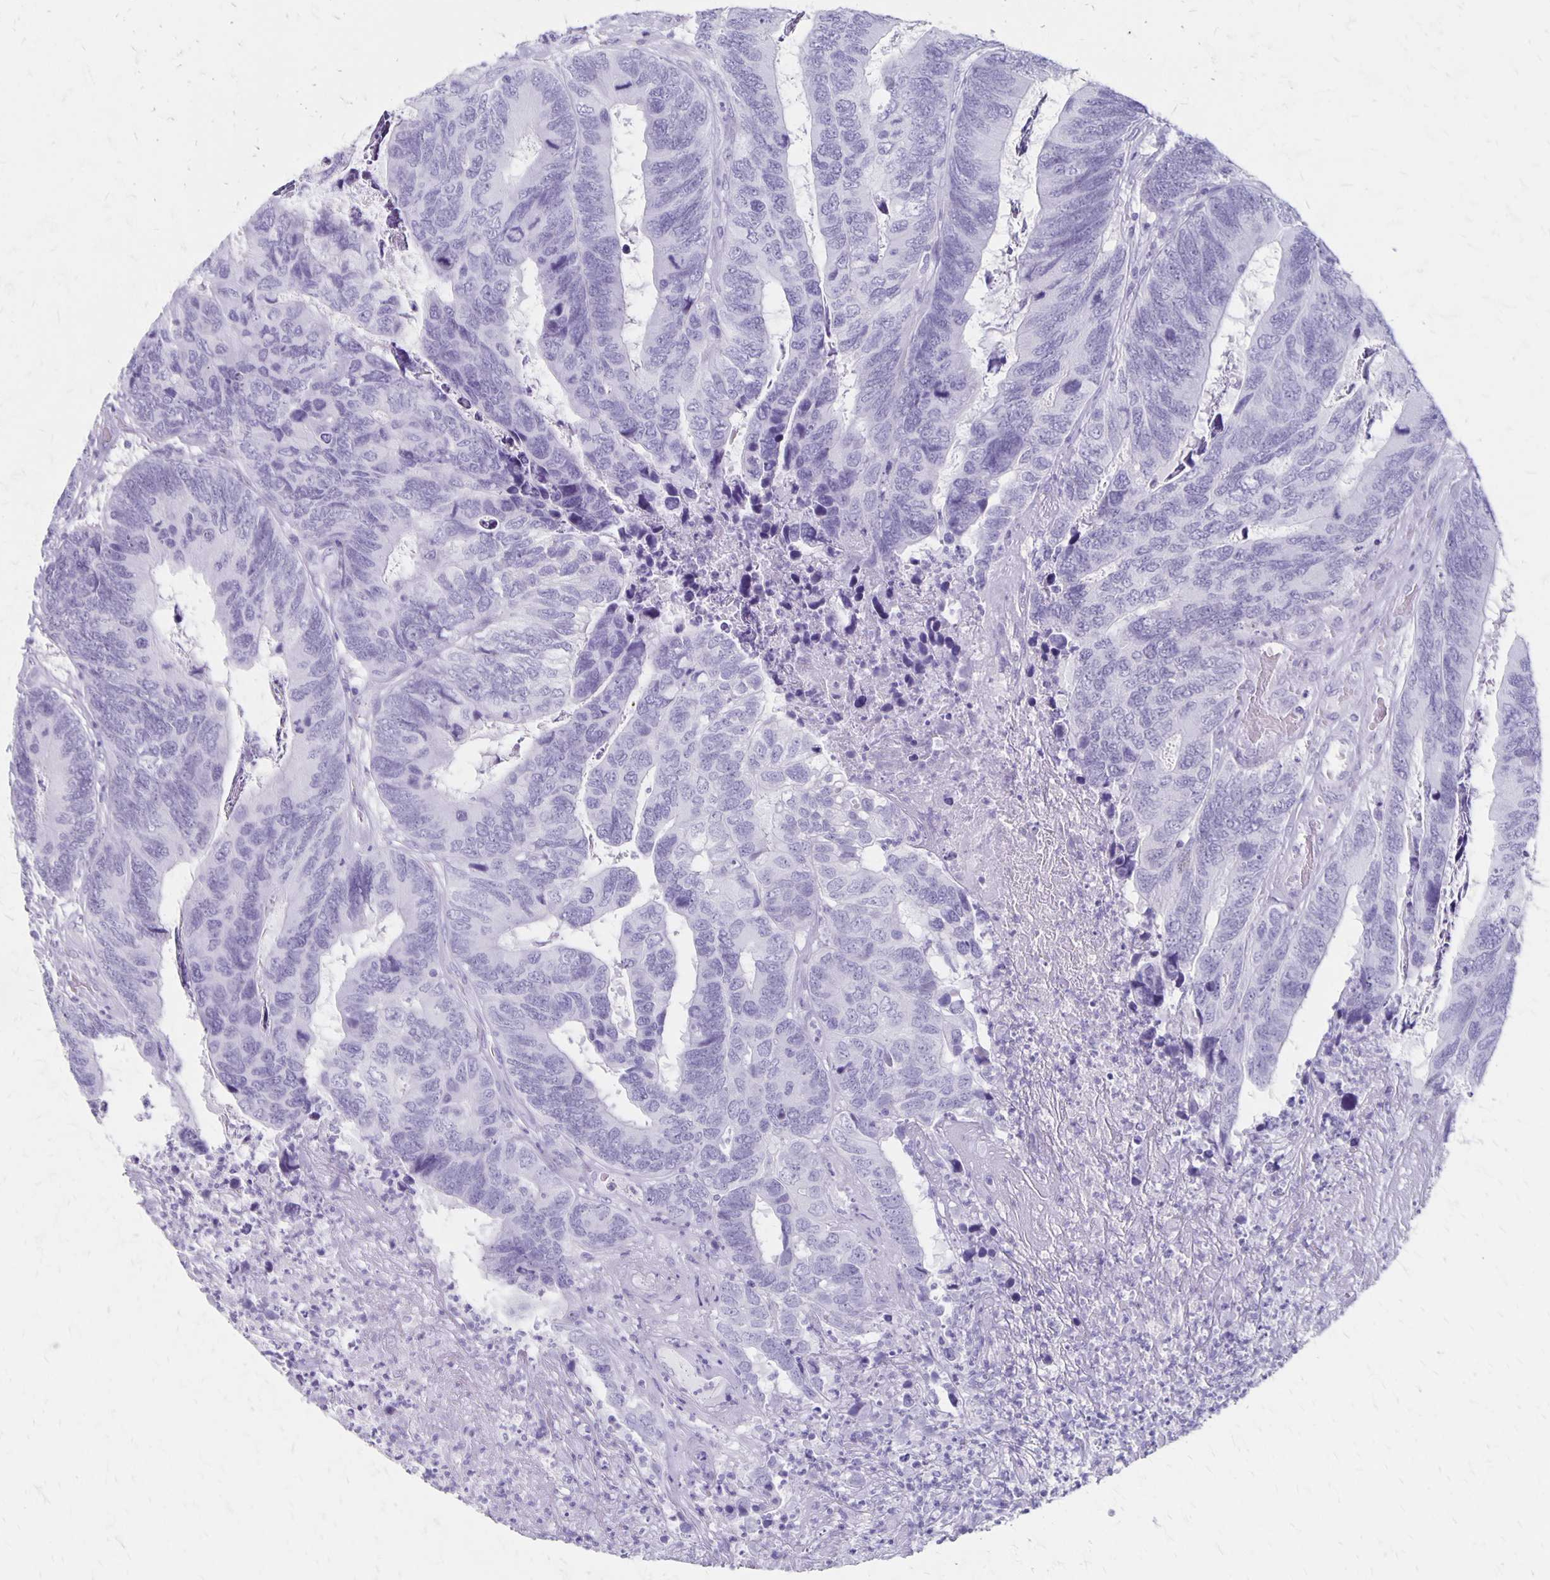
{"staining": {"intensity": "negative", "quantity": "none", "location": "none"}, "tissue": "colorectal cancer", "cell_type": "Tumor cells", "image_type": "cancer", "snomed": [{"axis": "morphology", "description": "Adenocarcinoma, NOS"}, {"axis": "topography", "description": "Colon"}], "caption": "IHC of colorectal cancer shows no staining in tumor cells. (DAB (3,3'-diaminobenzidine) IHC visualized using brightfield microscopy, high magnification).", "gene": "MAGEC2", "patient": {"sex": "female", "age": 67}}